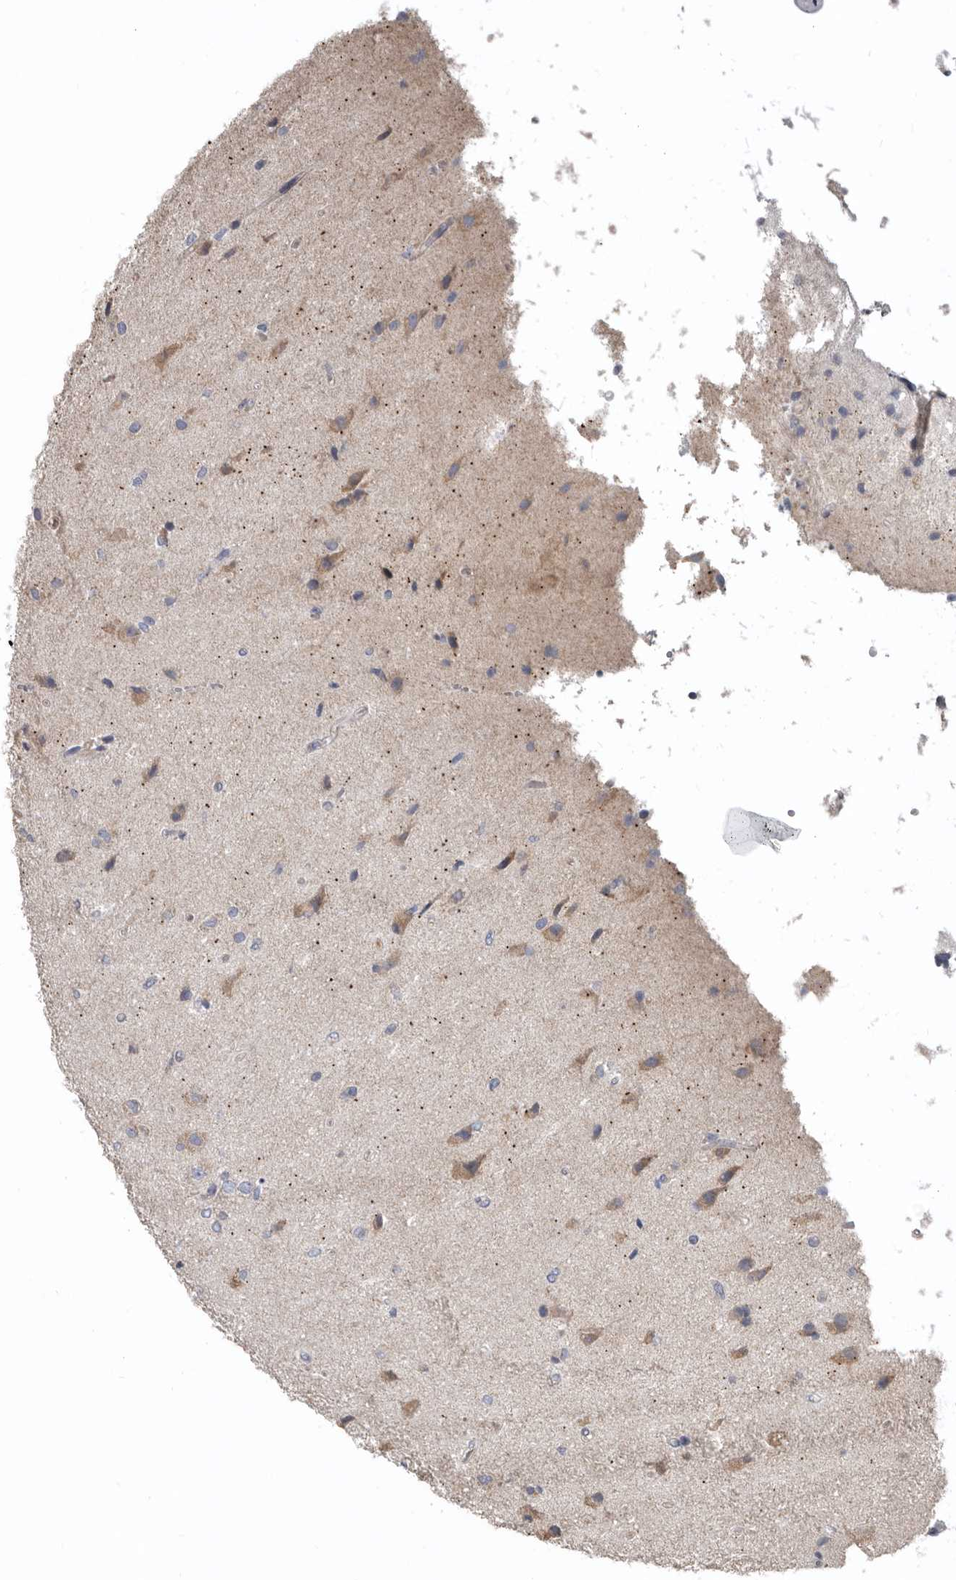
{"staining": {"intensity": "negative", "quantity": "none", "location": "none"}, "tissue": "glioma", "cell_type": "Tumor cells", "image_type": "cancer", "snomed": [{"axis": "morphology", "description": "Glioma, malignant, High grade"}, {"axis": "topography", "description": "Brain"}], "caption": "Immunohistochemistry (IHC) micrograph of neoplastic tissue: malignant glioma (high-grade) stained with DAB (3,3'-diaminobenzidine) exhibits no significant protein positivity in tumor cells.", "gene": "ZNF114", "patient": {"sex": "male", "age": 72}}